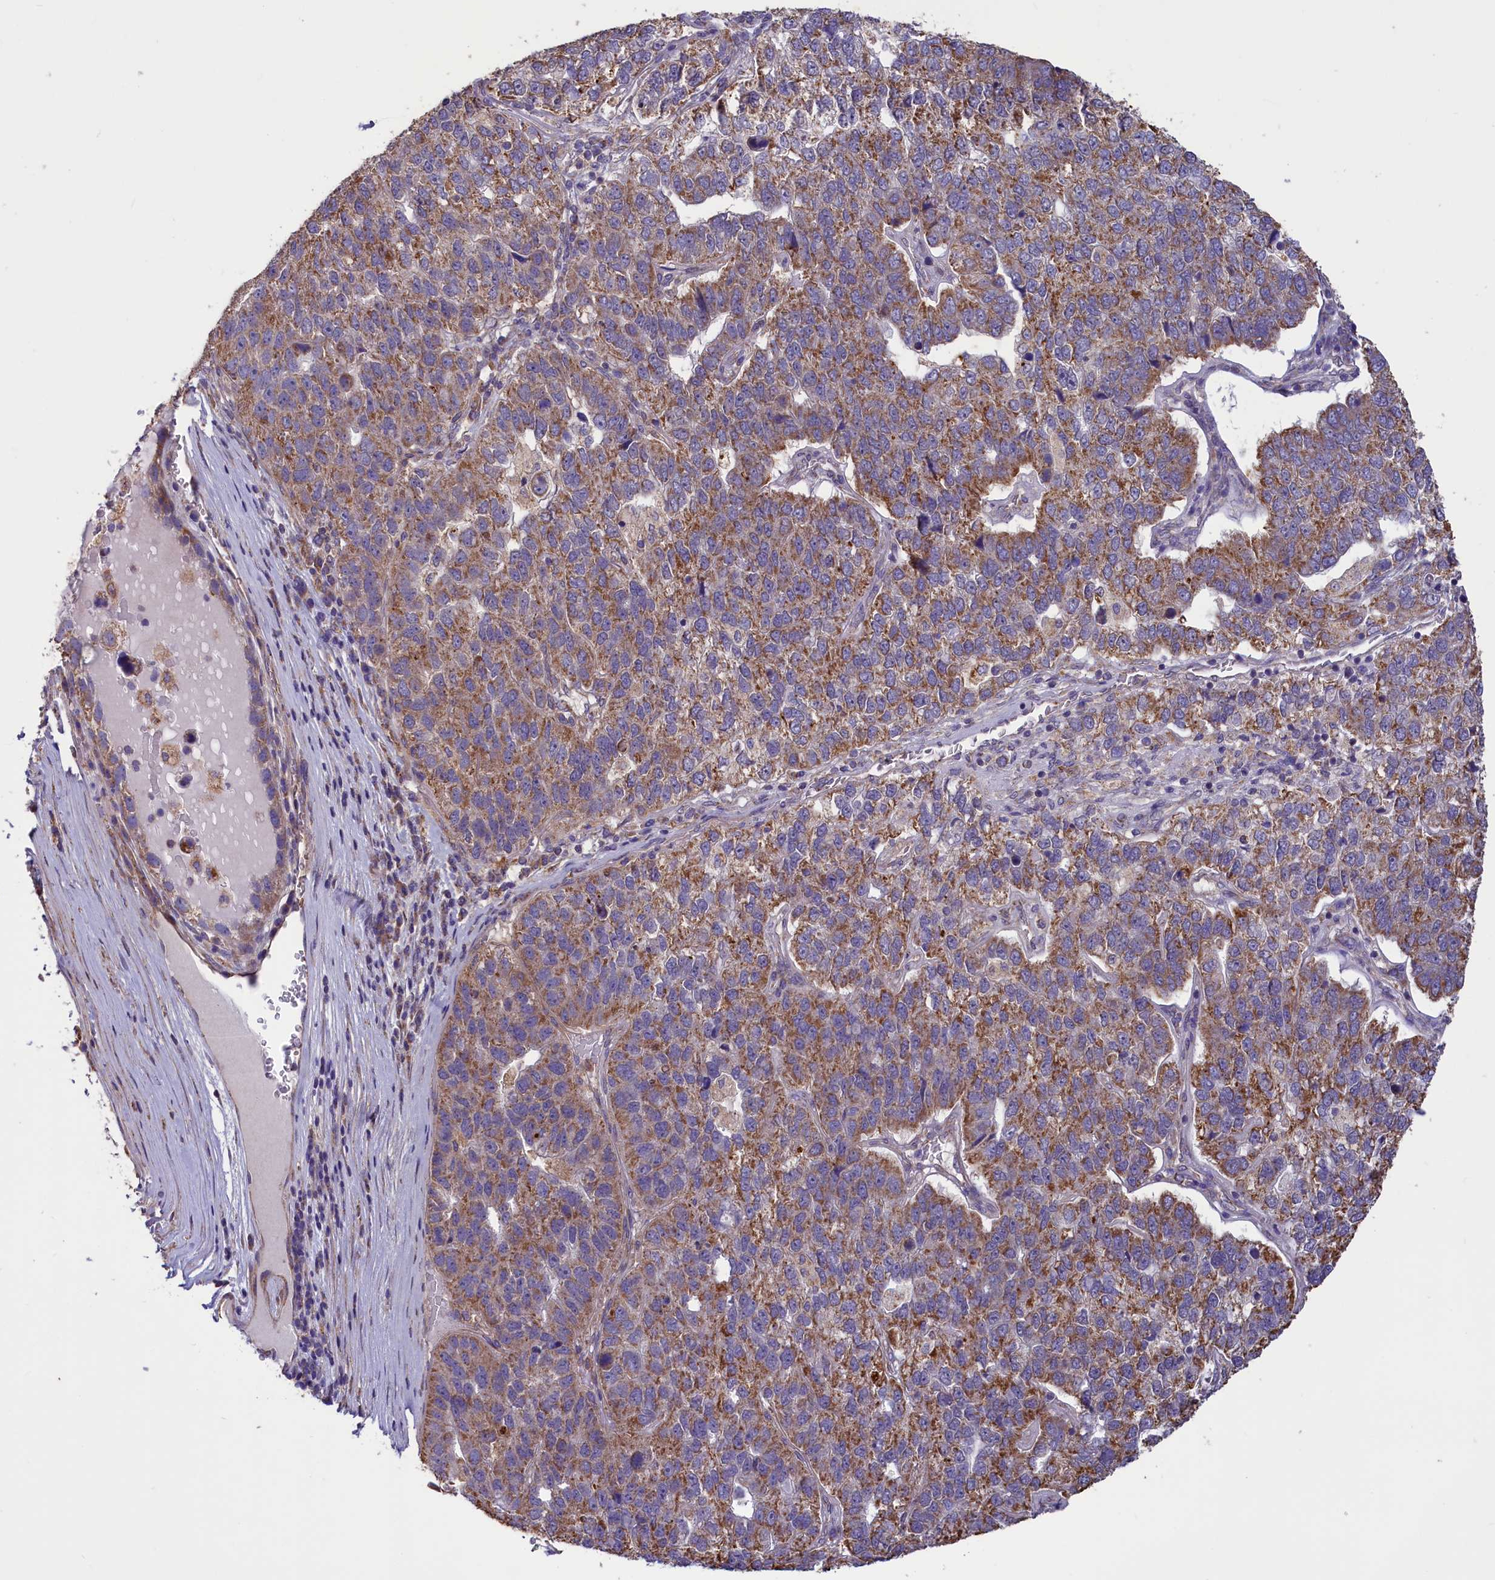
{"staining": {"intensity": "moderate", "quantity": ">75%", "location": "cytoplasmic/membranous"}, "tissue": "pancreatic cancer", "cell_type": "Tumor cells", "image_type": "cancer", "snomed": [{"axis": "morphology", "description": "Adenocarcinoma, NOS"}, {"axis": "topography", "description": "Pancreas"}], "caption": "Tumor cells show medium levels of moderate cytoplasmic/membranous positivity in approximately >75% of cells in pancreatic cancer.", "gene": "ACAD8", "patient": {"sex": "female", "age": 61}}